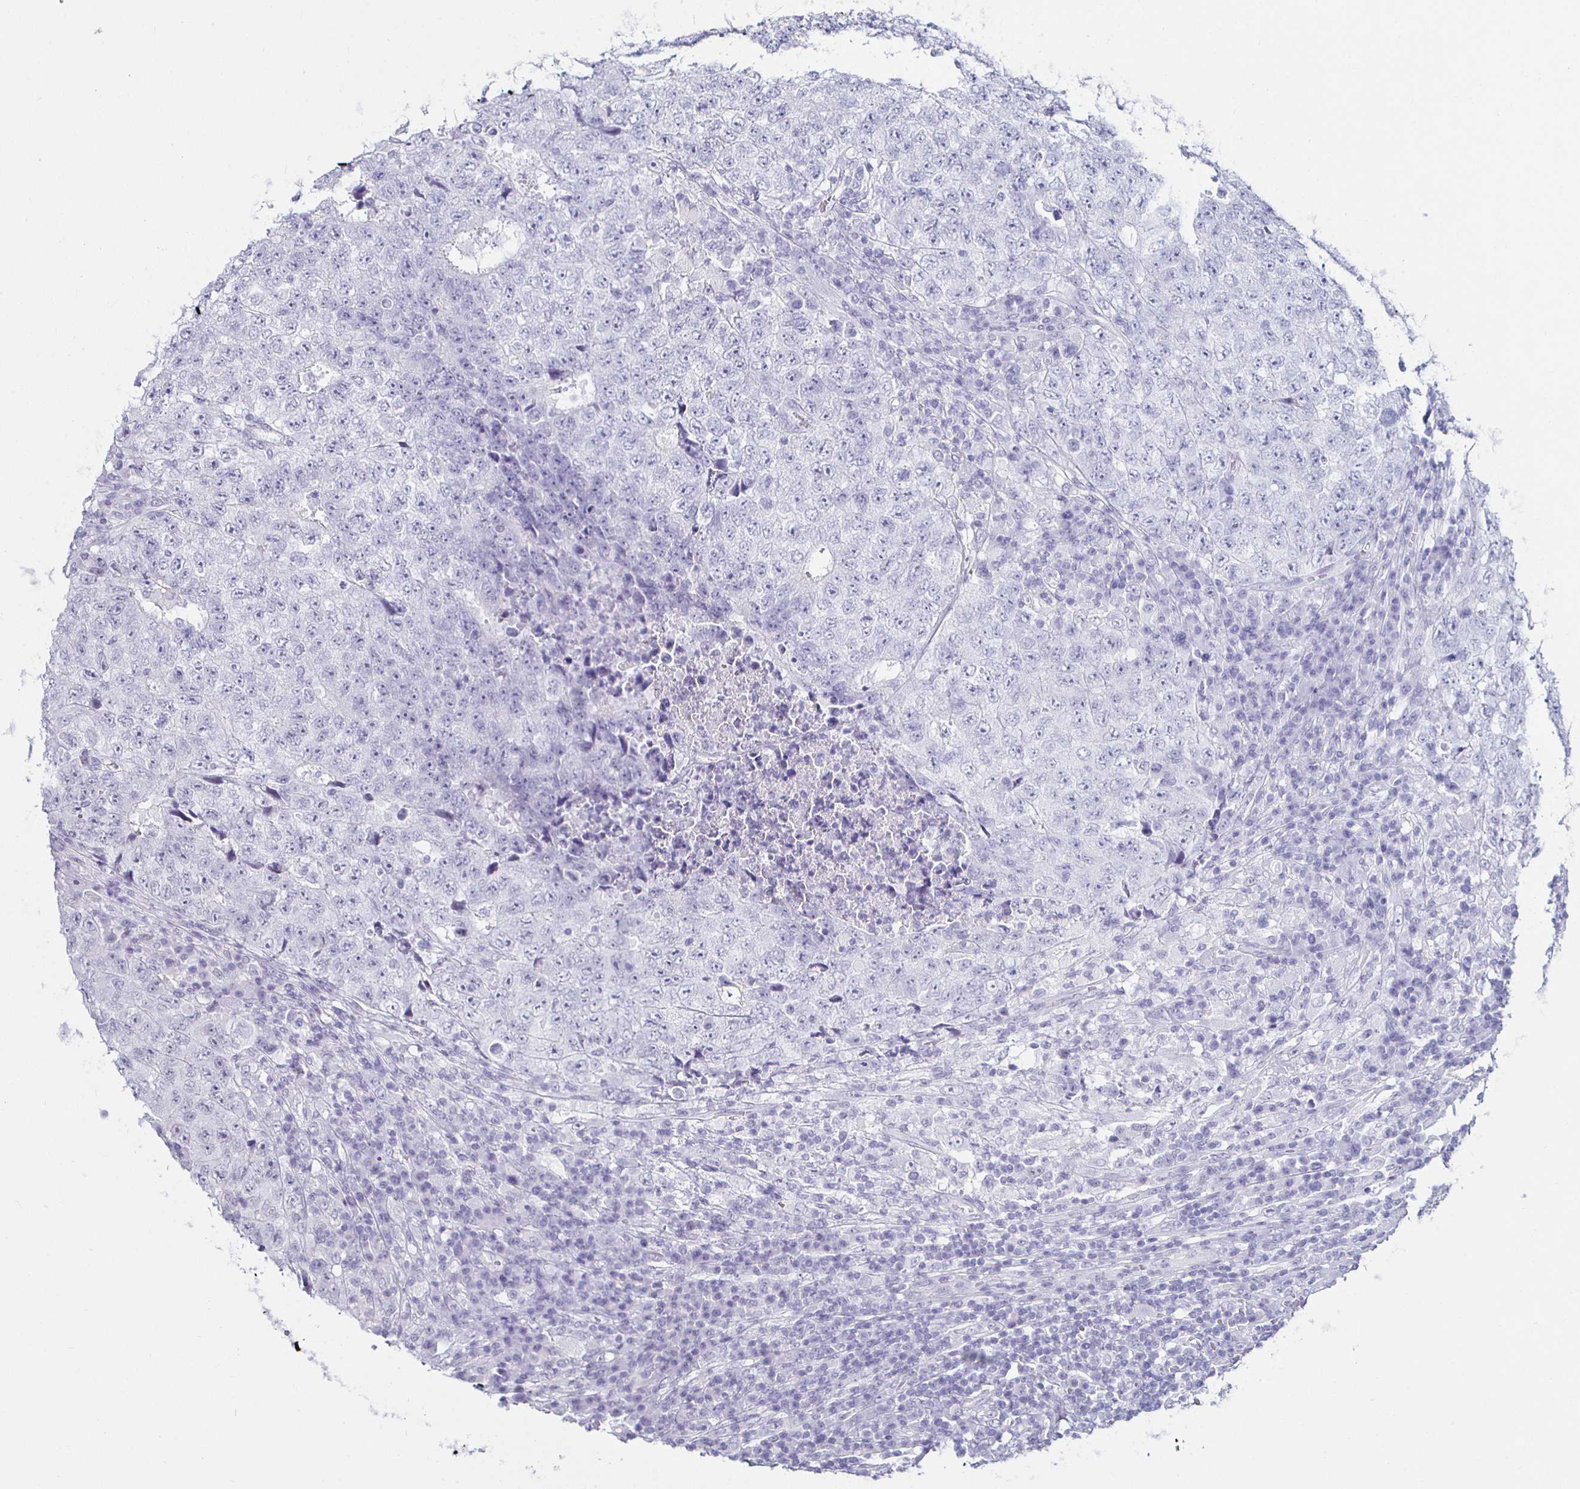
{"staining": {"intensity": "negative", "quantity": "none", "location": "none"}, "tissue": "testis cancer", "cell_type": "Tumor cells", "image_type": "cancer", "snomed": [{"axis": "morphology", "description": "Necrosis, NOS"}, {"axis": "morphology", "description": "Carcinoma, Embryonal, NOS"}, {"axis": "topography", "description": "Testis"}], "caption": "Histopathology image shows no significant protein staining in tumor cells of testis cancer (embryonal carcinoma). Nuclei are stained in blue.", "gene": "MLH1", "patient": {"sex": "male", "age": 19}}